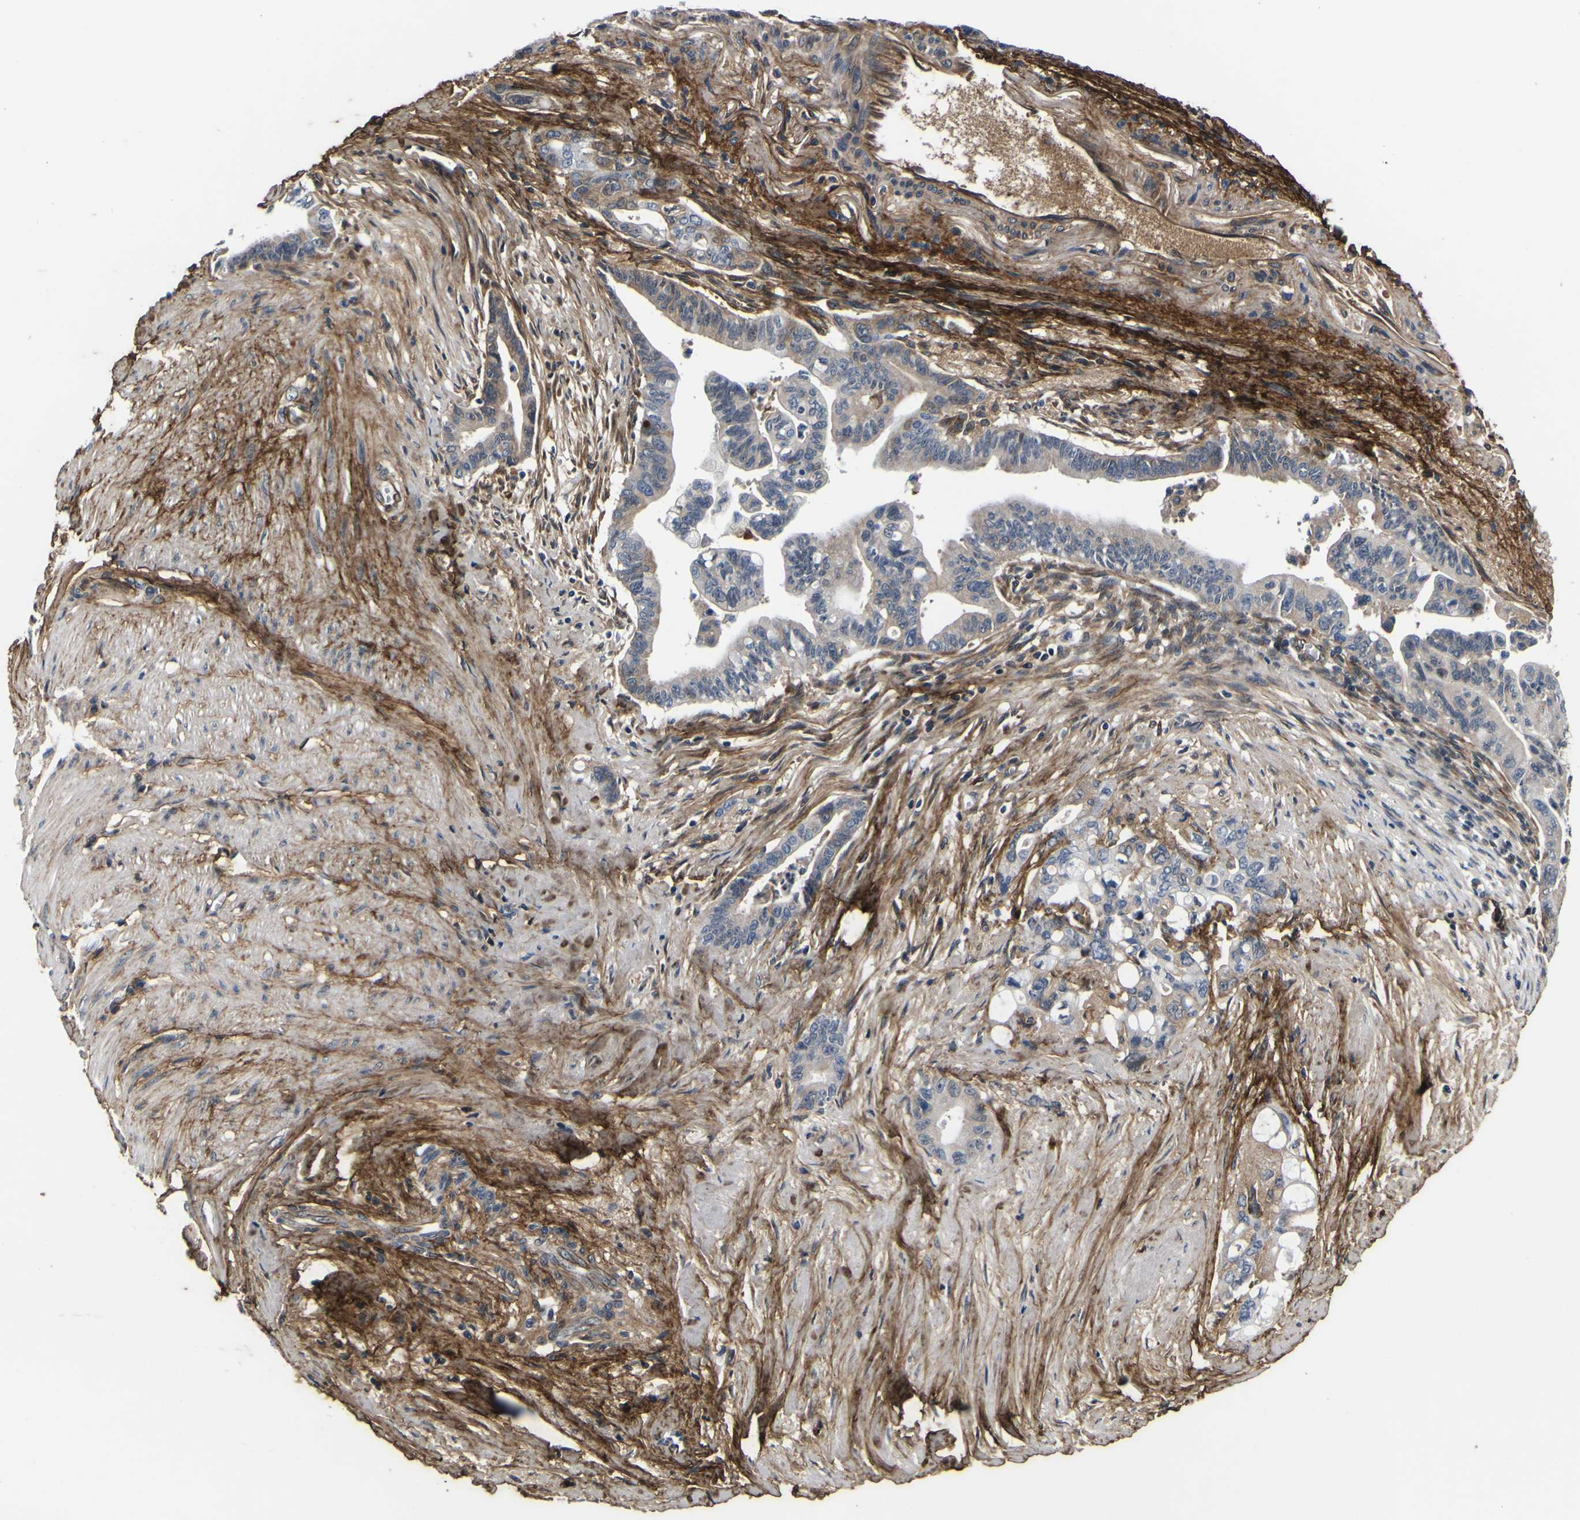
{"staining": {"intensity": "moderate", "quantity": "25%-75%", "location": "cytoplasmic/membranous"}, "tissue": "pancreatic cancer", "cell_type": "Tumor cells", "image_type": "cancer", "snomed": [{"axis": "morphology", "description": "Adenocarcinoma, NOS"}, {"axis": "topography", "description": "Pancreas"}], "caption": "Brown immunohistochemical staining in pancreatic cancer shows moderate cytoplasmic/membranous staining in about 25%-75% of tumor cells.", "gene": "POSTN", "patient": {"sex": "male", "age": 70}}